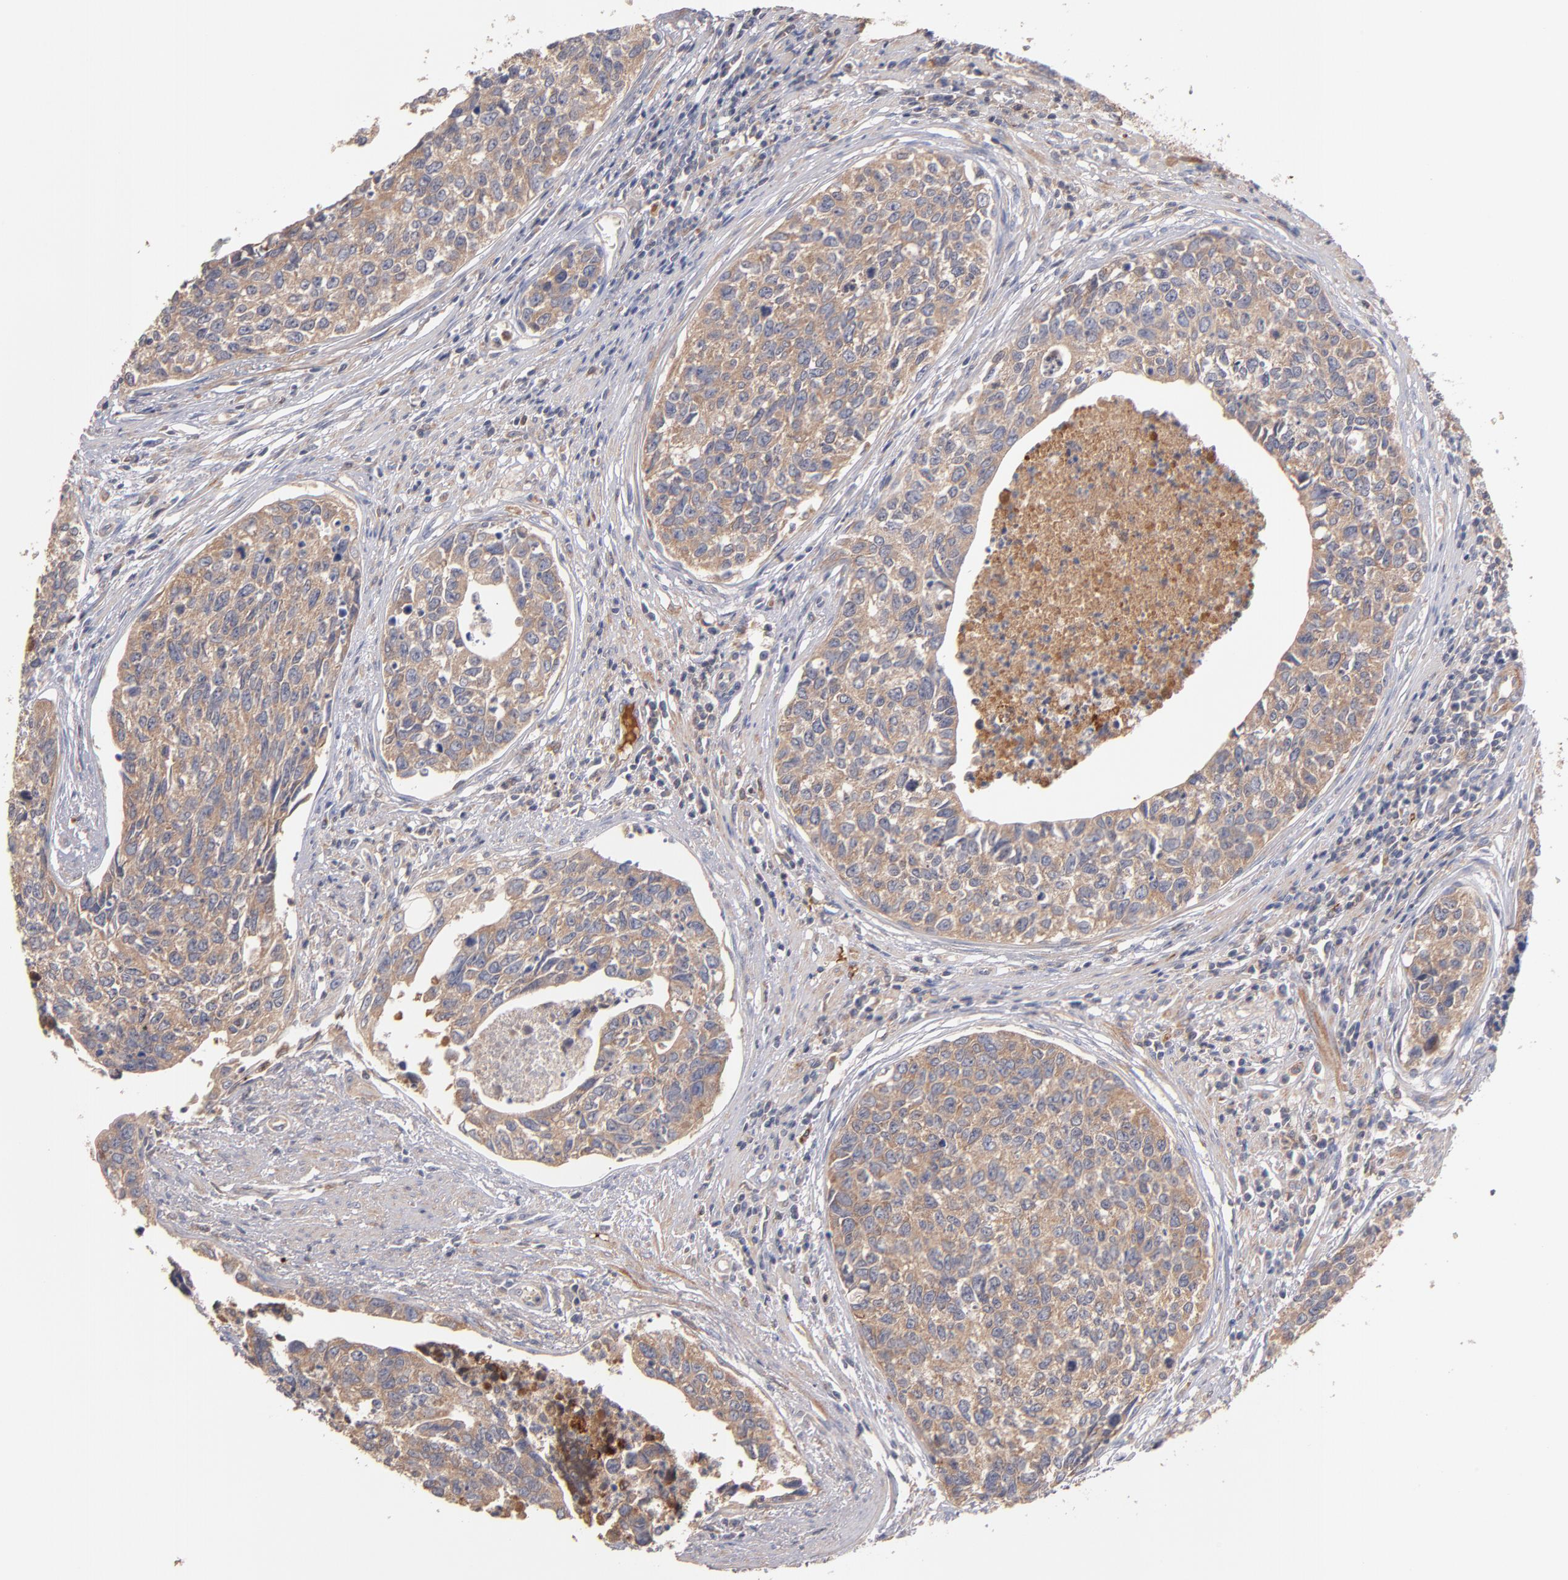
{"staining": {"intensity": "moderate", "quantity": ">75%", "location": "cytoplasmic/membranous"}, "tissue": "urothelial cancer", "cell_type": "Tumor cells", "image_type": "cancer", "snomed": [{"axis": "morphology", "description": "Urothelial carcinoma, High grade"}, {"axis": "topography", "description": "Urinary bladder"}], "caption": "Protein staining shows moderate cytoplasmic/membranous positivity in about >75% of tumor cells in high-grade urothelial carcinoma. (IHC, brightfield microscopy, high magnification).", "gene": "DACT1", "patient": {"sex": "male", "age": 81}}